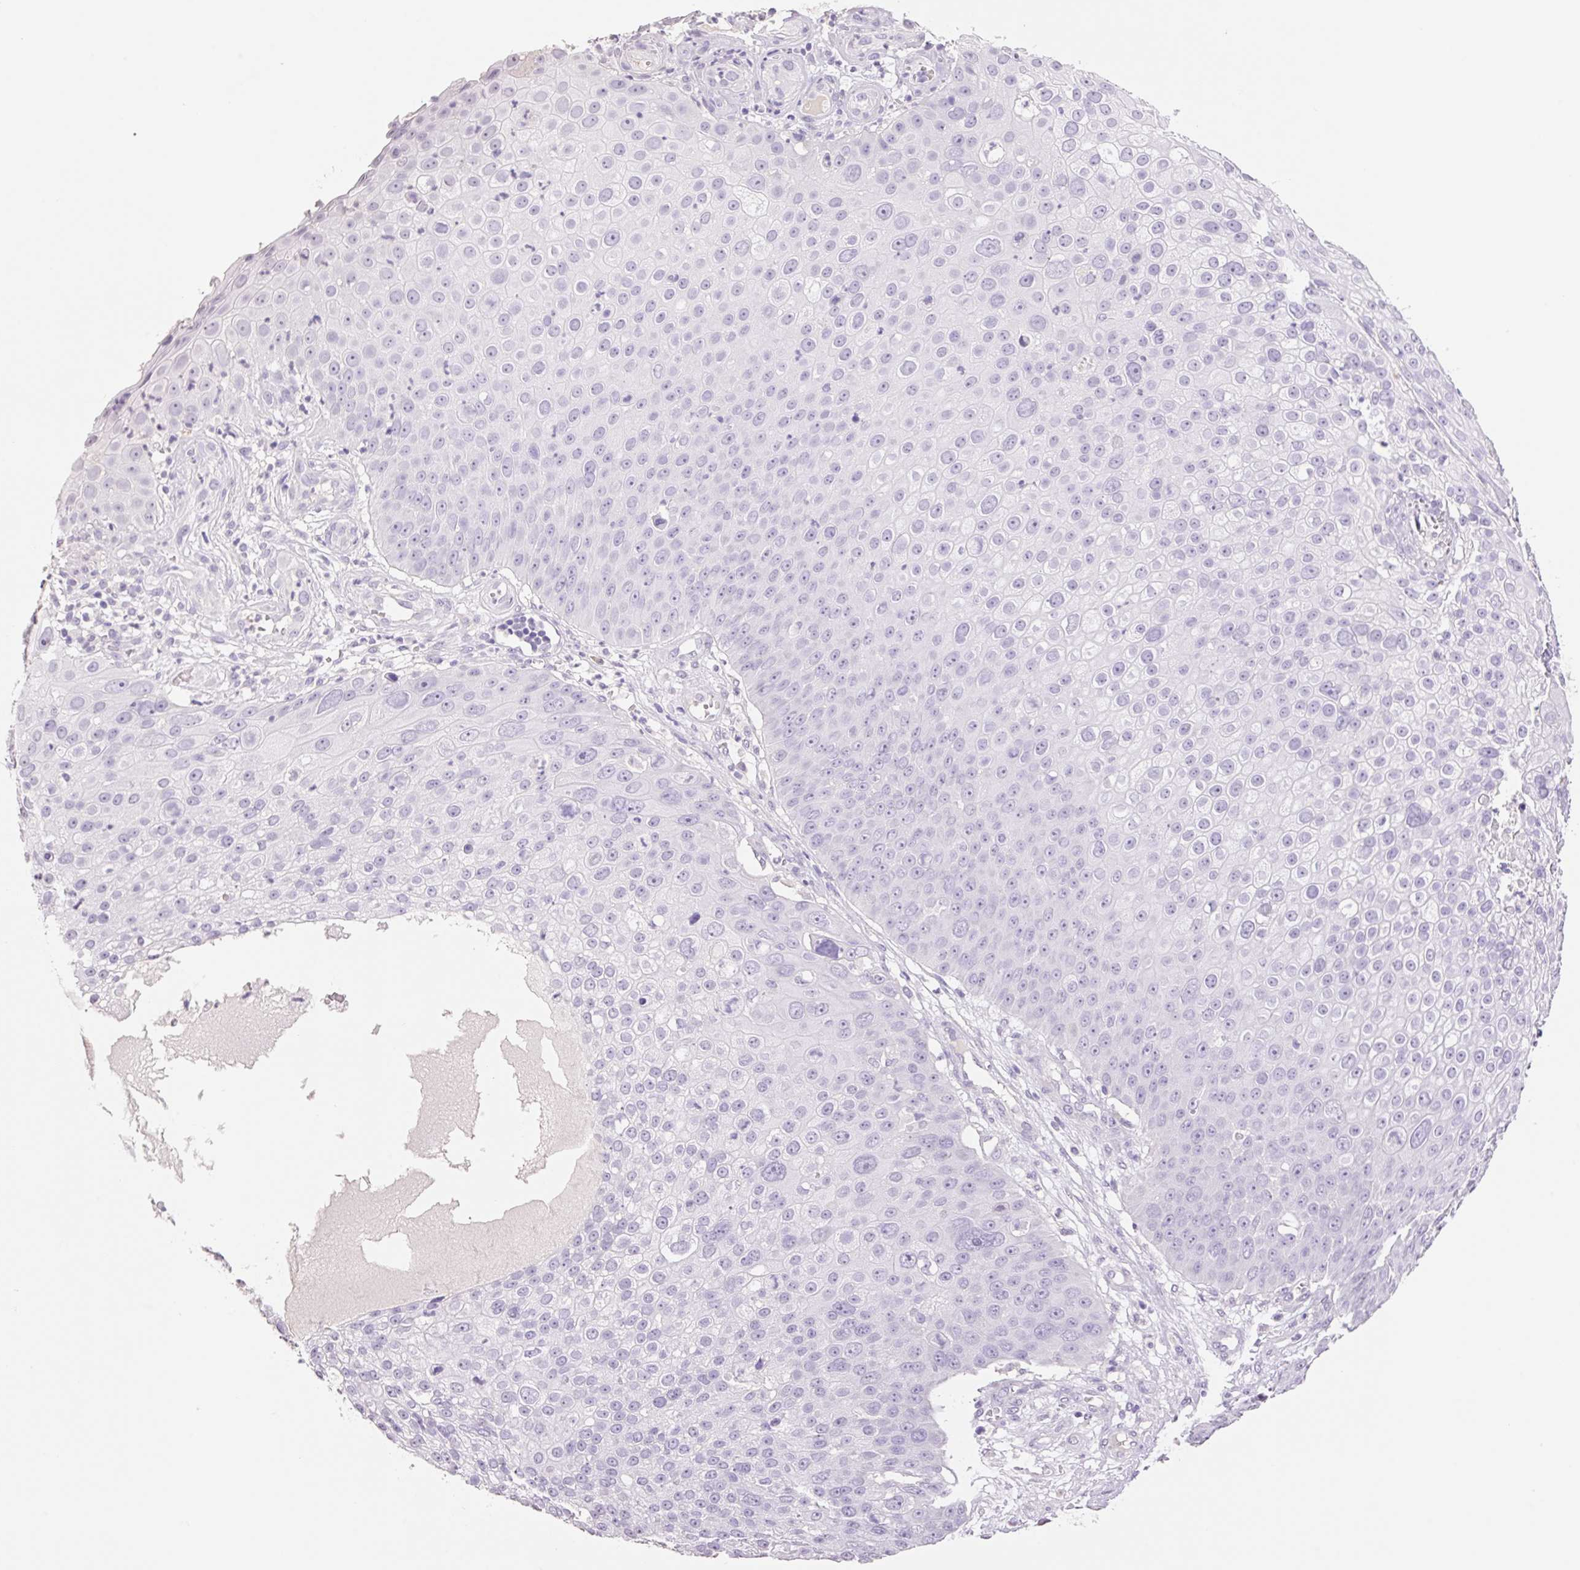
{"staining": {"intensity": "negative", "quantity": "none", "location": "none"}, "tissue": "skin cancer", "cell_type": "Tumor cells", "image_type": "cancer", "snomed": [{"axis": "morphology", "description": "Squamous cell carcinoma, NOS"}, {"axis": "topography", "description": "Skin"}], "caption": "This is an immunohistochemistry micrograph of human squamous cell carcinoma (skin). There is no staining in tumor cells.", "gene": "HCRTR2", "patient": {"sex": "male", "age": 71}}